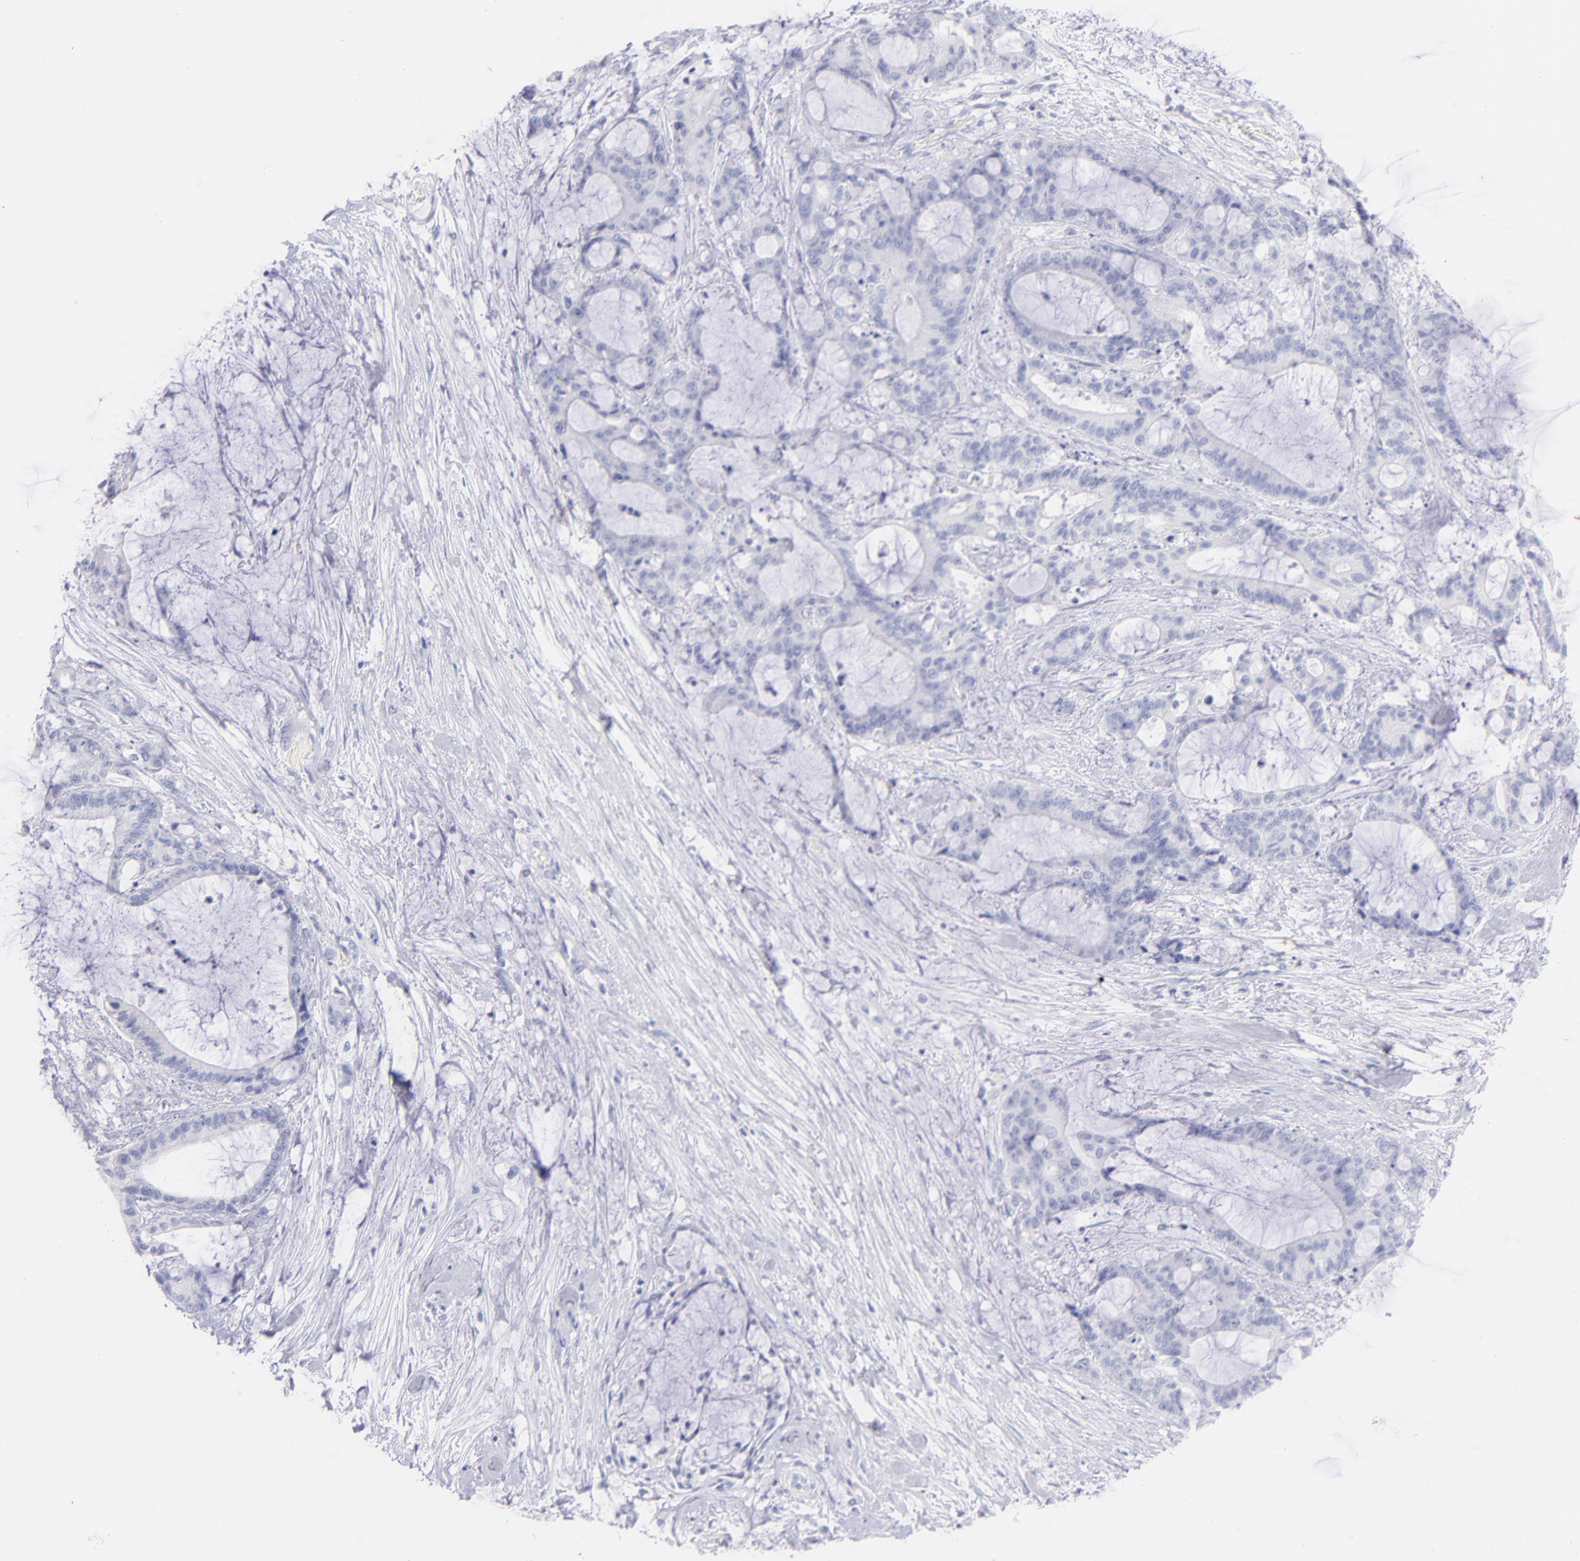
{"staining": {"intensity": "negative", "quantity": "none", "location": "none"}, "tissue": "liver cancer", "cell_type": "Tumor cells", "image_type": "cancer", "snomed": [{"axis": "morphology", "description": "Cholangiocarcinoma"}, {"axis": "topography", "description": "Liver"}], "caption": "Histopathology image shows no significant protein staining in tumor cells of cholangiocarcinoma (liver). (DAB immunohistochemistry (IHC) with hematoxylin counter stain).", "gene": "SCGN", "patient": {"sex": "female", "age": 73}}